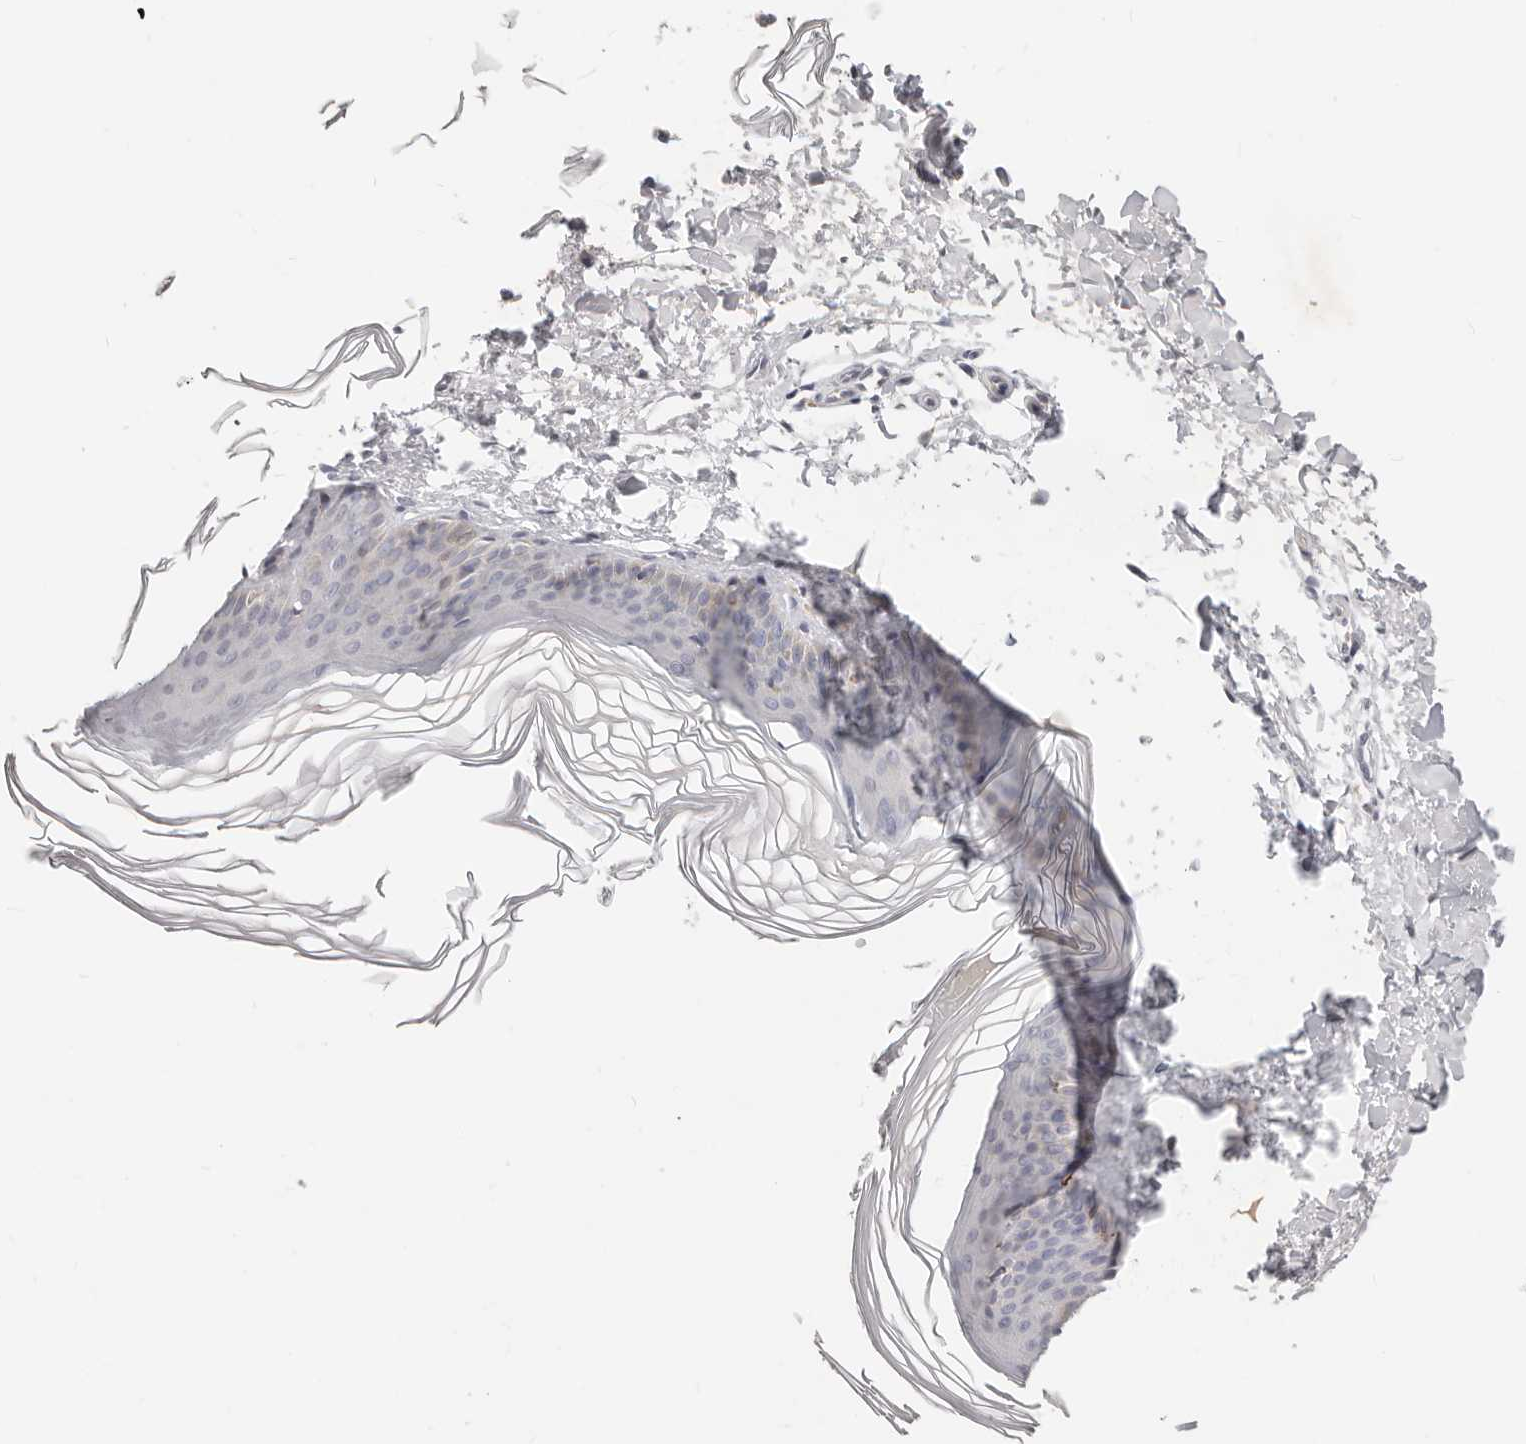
{"staining": {"intensity": "negative", "quantity": "none", "location": "none"}, "tissue": "skin", "cell_type": "Fibroblasts", "image_type": "normal", "snomed": [{"axis": "morphology", "description": "Normal tissue, NOS"}, {"axis": "topography", "description": "Skin"}], "caption": "Immunohistochemical staining of normal human skin shows no significant expression in fibroblasts. (DAB (3,3'-diaminobenzidine) immunohistochemistry (IHC), high magnification).", "gene": "TFB2M", "patient": {"sex": "female", "age": 27}}